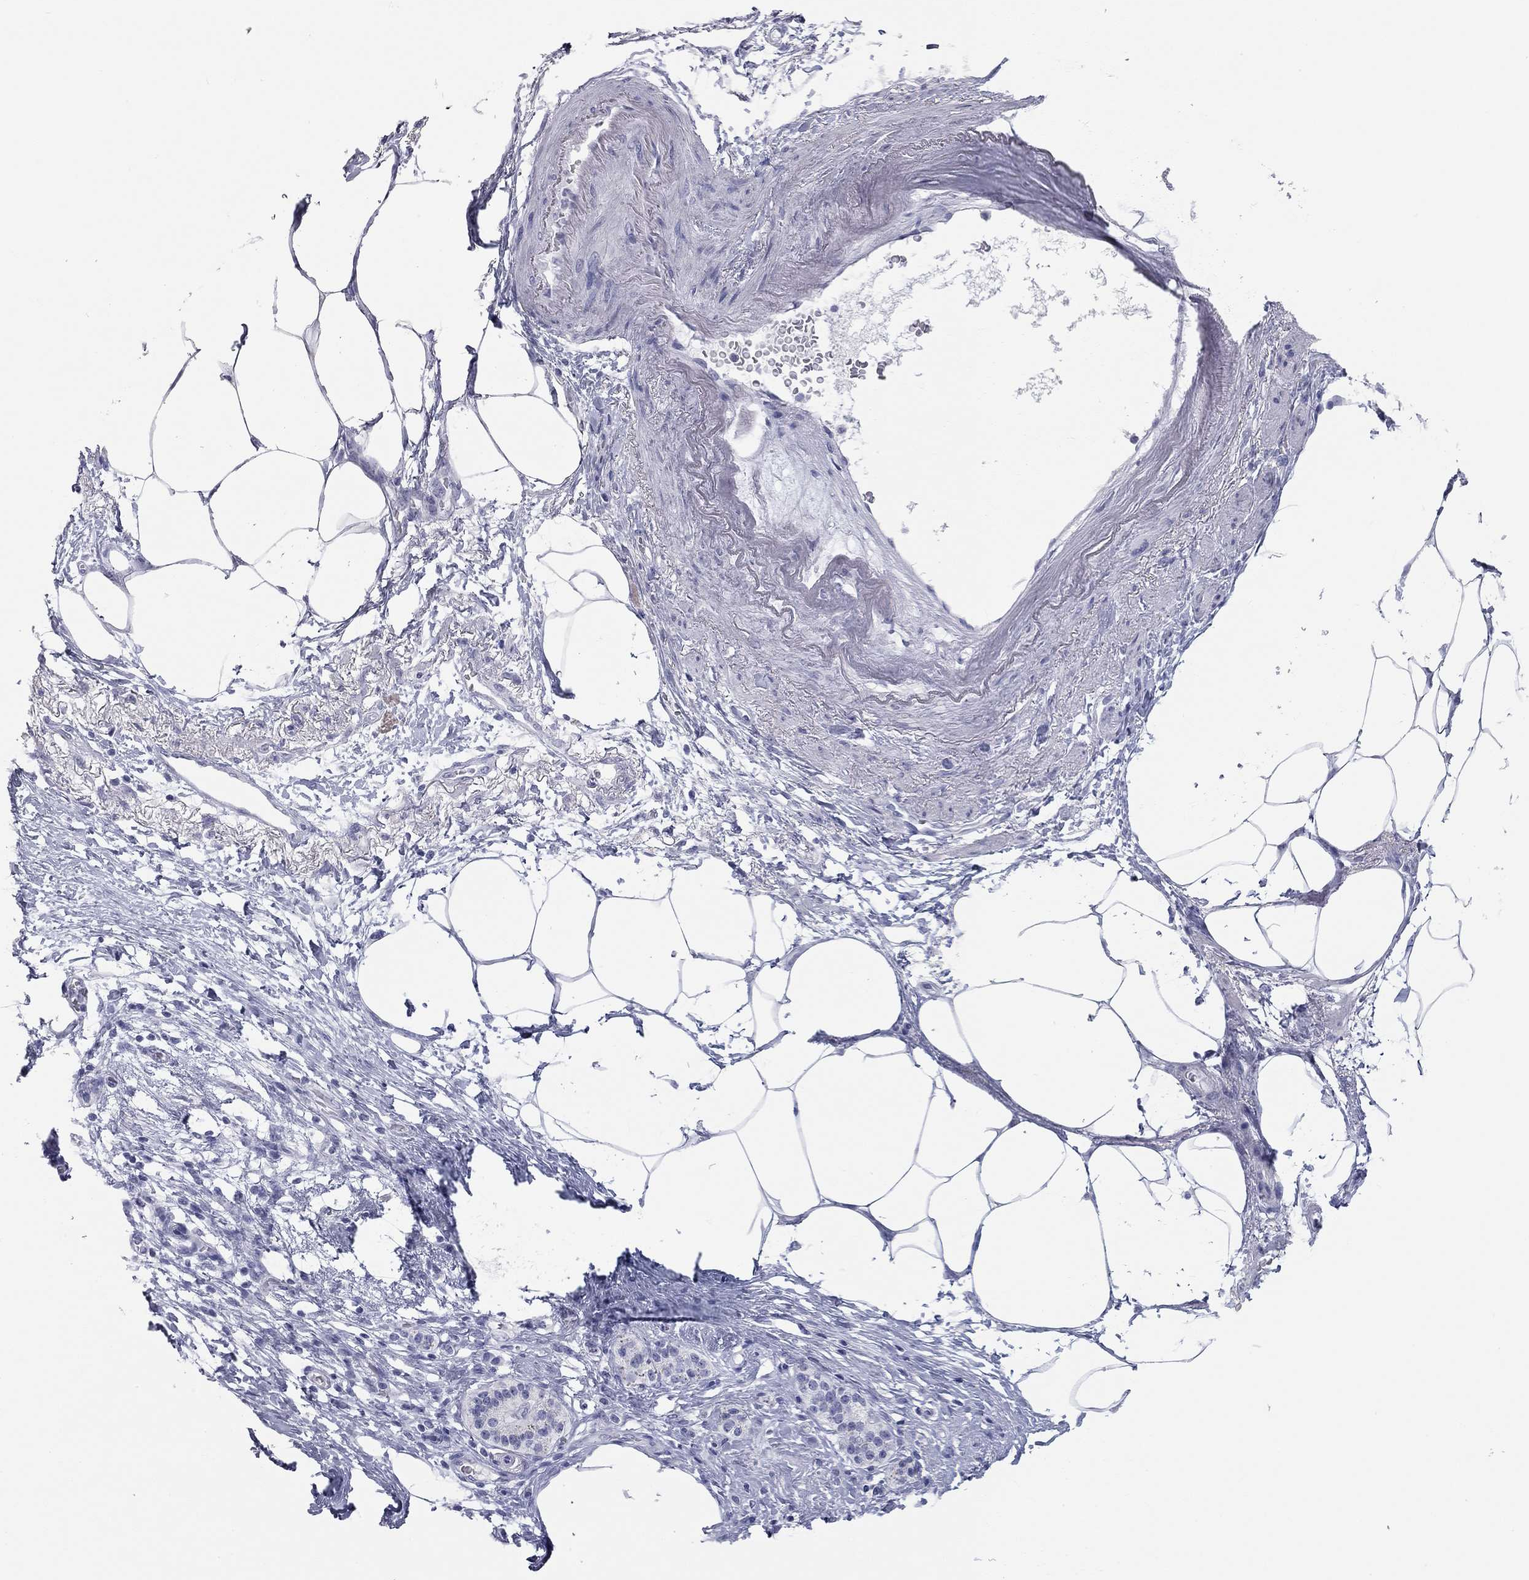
{"staining": {"intensity": "negative", "quantity": "none", "location": "none"}, "tissue": "pancreatic cancer", "cell_type": "Tumor cells", "image_type": "cancer", "snomed": [{"axis": "morphology", "description": "Adenocarcinoma, NOS"}, {"axis": "topography", "description": "Pancreas"}], "caption": "Micrograph shows no protein staining in tumor cells of pancreatic cancer tissue.", "gene": "AK8", "patient": {"sex": "female", "age": 72}}